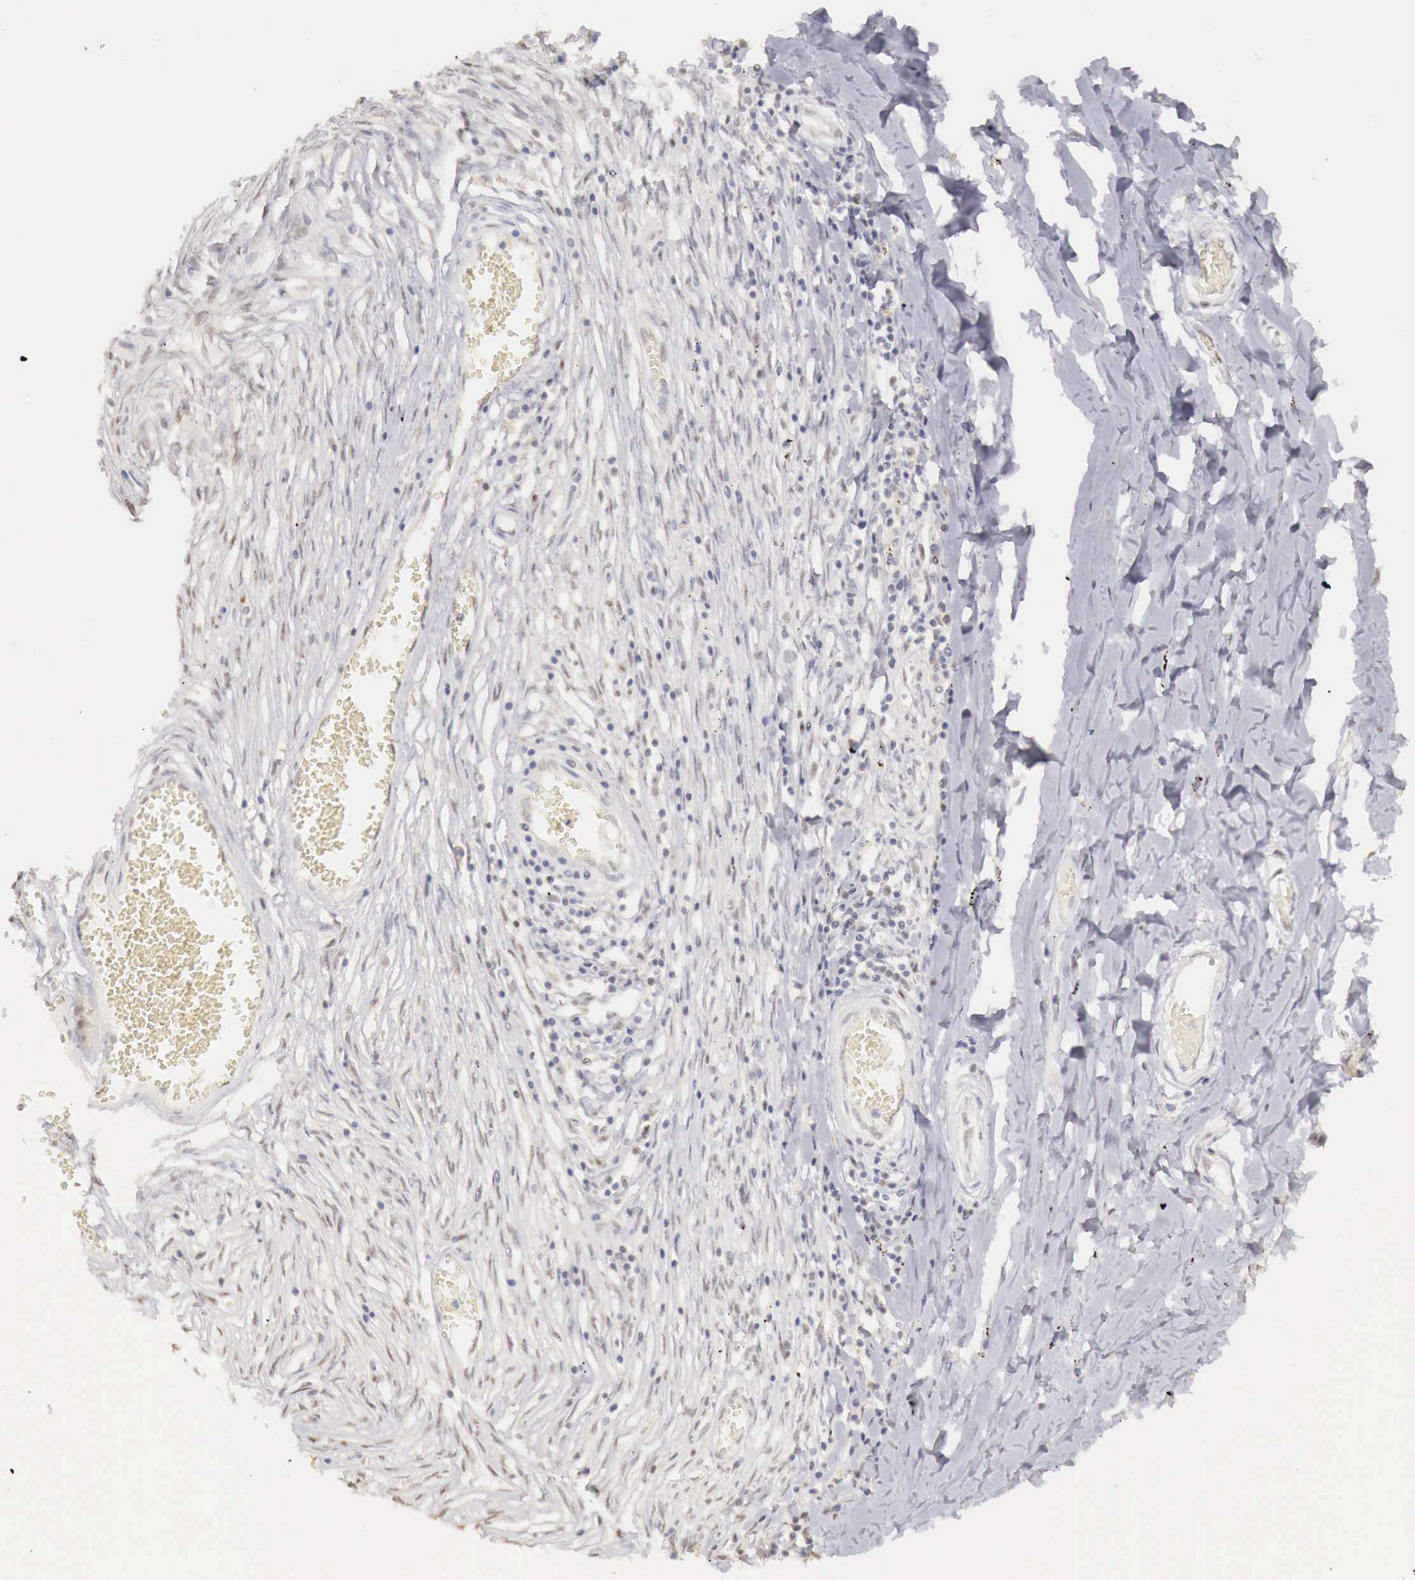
{"staining": {"intensity": "weak", "quantity": ">75%", "location": "nuclear"}, "tissue": "adipose tissue", "cell_type": "Adipocytes", "image_type": "normal", "snomed": [{"axis": "morphology", "description": "Normal tissue, NOS"}, {"axis": "morphology", "description": "Sarcoma, NOS"}, {"axis": "topography", "description": "Skin"}, {"axis": "topography", "description": "Soft tissue"}], "caption": "Benign adipose tissue was stained to show a protein in brown. There is low levels of weak nuclear staining in about >75% of adipocytes.", "gene": "UBA1", "patient": {"sex": "female", "age": 51}}